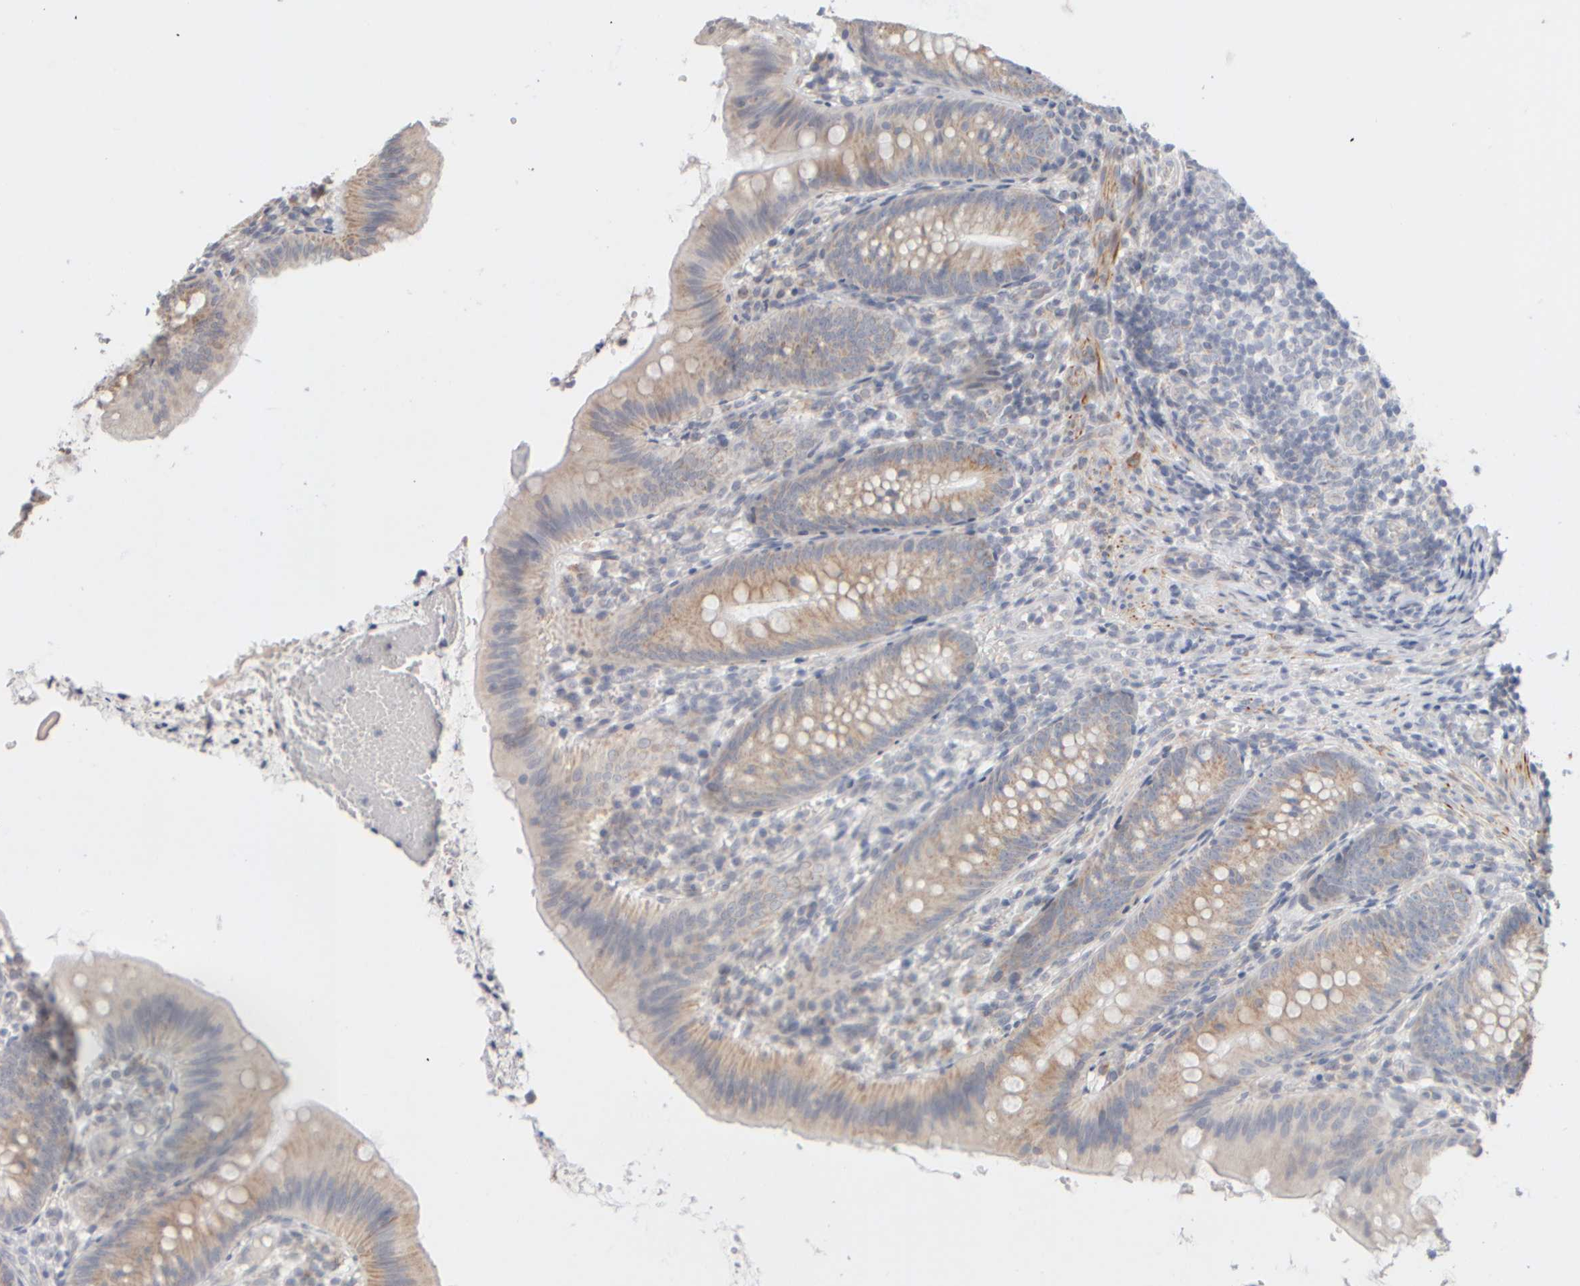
{"staining": {"intensity": "negative", "quantity": "none", "location": "none"}, "tissue": "appendix", "cell_type": "Glandular cells", "image_type": "normal", "snomed": [{"axis": "morphology", "description": "Normal tissue, NOS"}, {"axis": "topography", "description": "Appendix"}], "caption": "High power microscopy micrograph of an immunohistochemistry image of benign appendix, revealing no significant staining in glandular cells.", "gene": "ZNF112", "patient": {"sex": "male", "age": 1}}